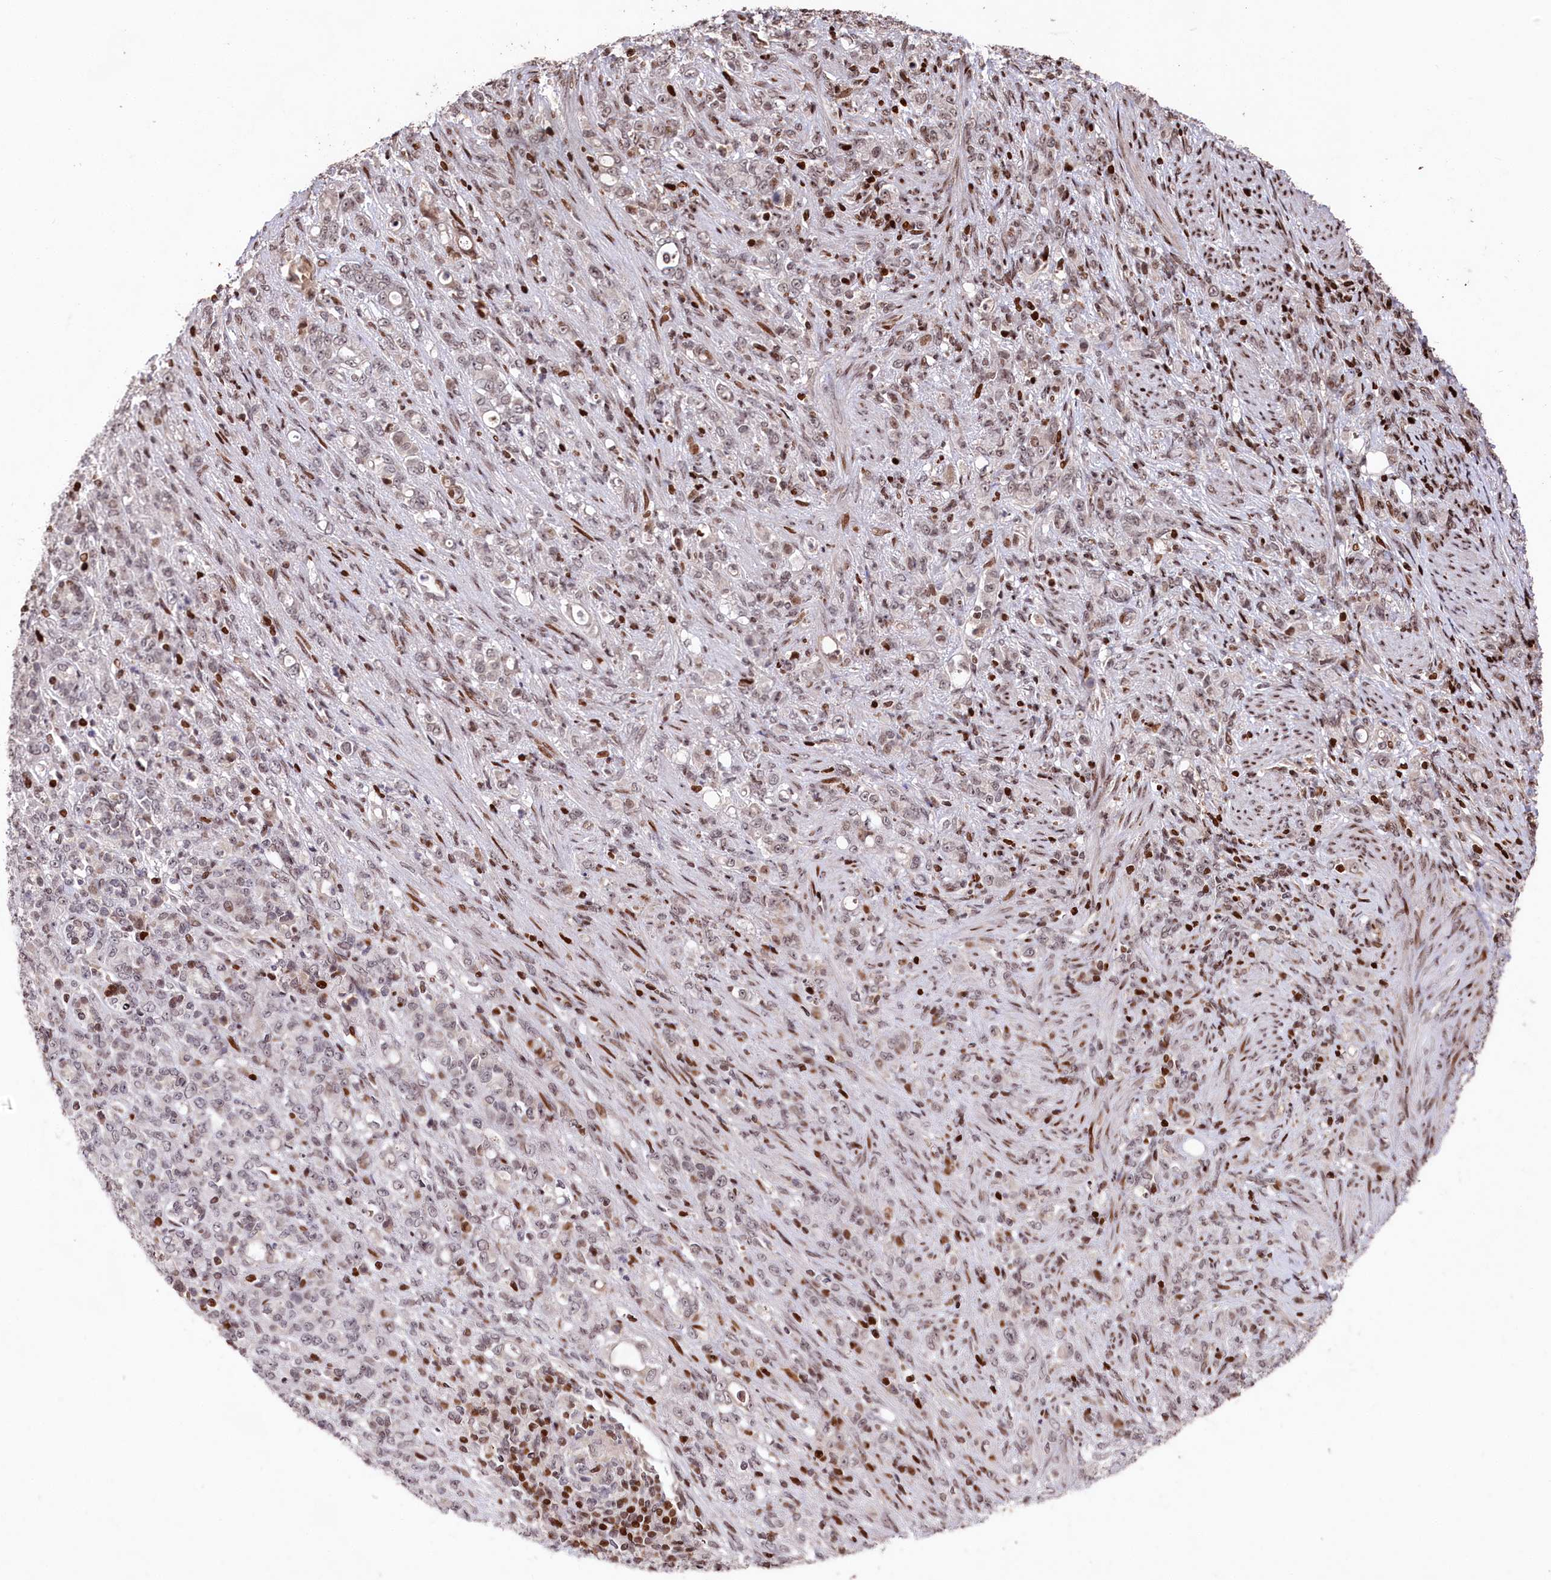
{"staining": {"intensity": "weak", "quantity": ">75%", "location": "nuclear"}, "tissue": "stomach cancer", "cell_type": "Tumor cells", "image_type": "cancer", "snomed": [{"axis": "morphology", "description": "Adenocarcinoma, NOS"}, {"axis": "topography", "description": "Stomach"}], "caption": "A low amount of weak nuclear expression is present in approximately >75% of tumor cells in adenocarcinoma (stomach) tissue.", "gene": "MCF2L2", "patient": {"sex": "female", "age": 79}}